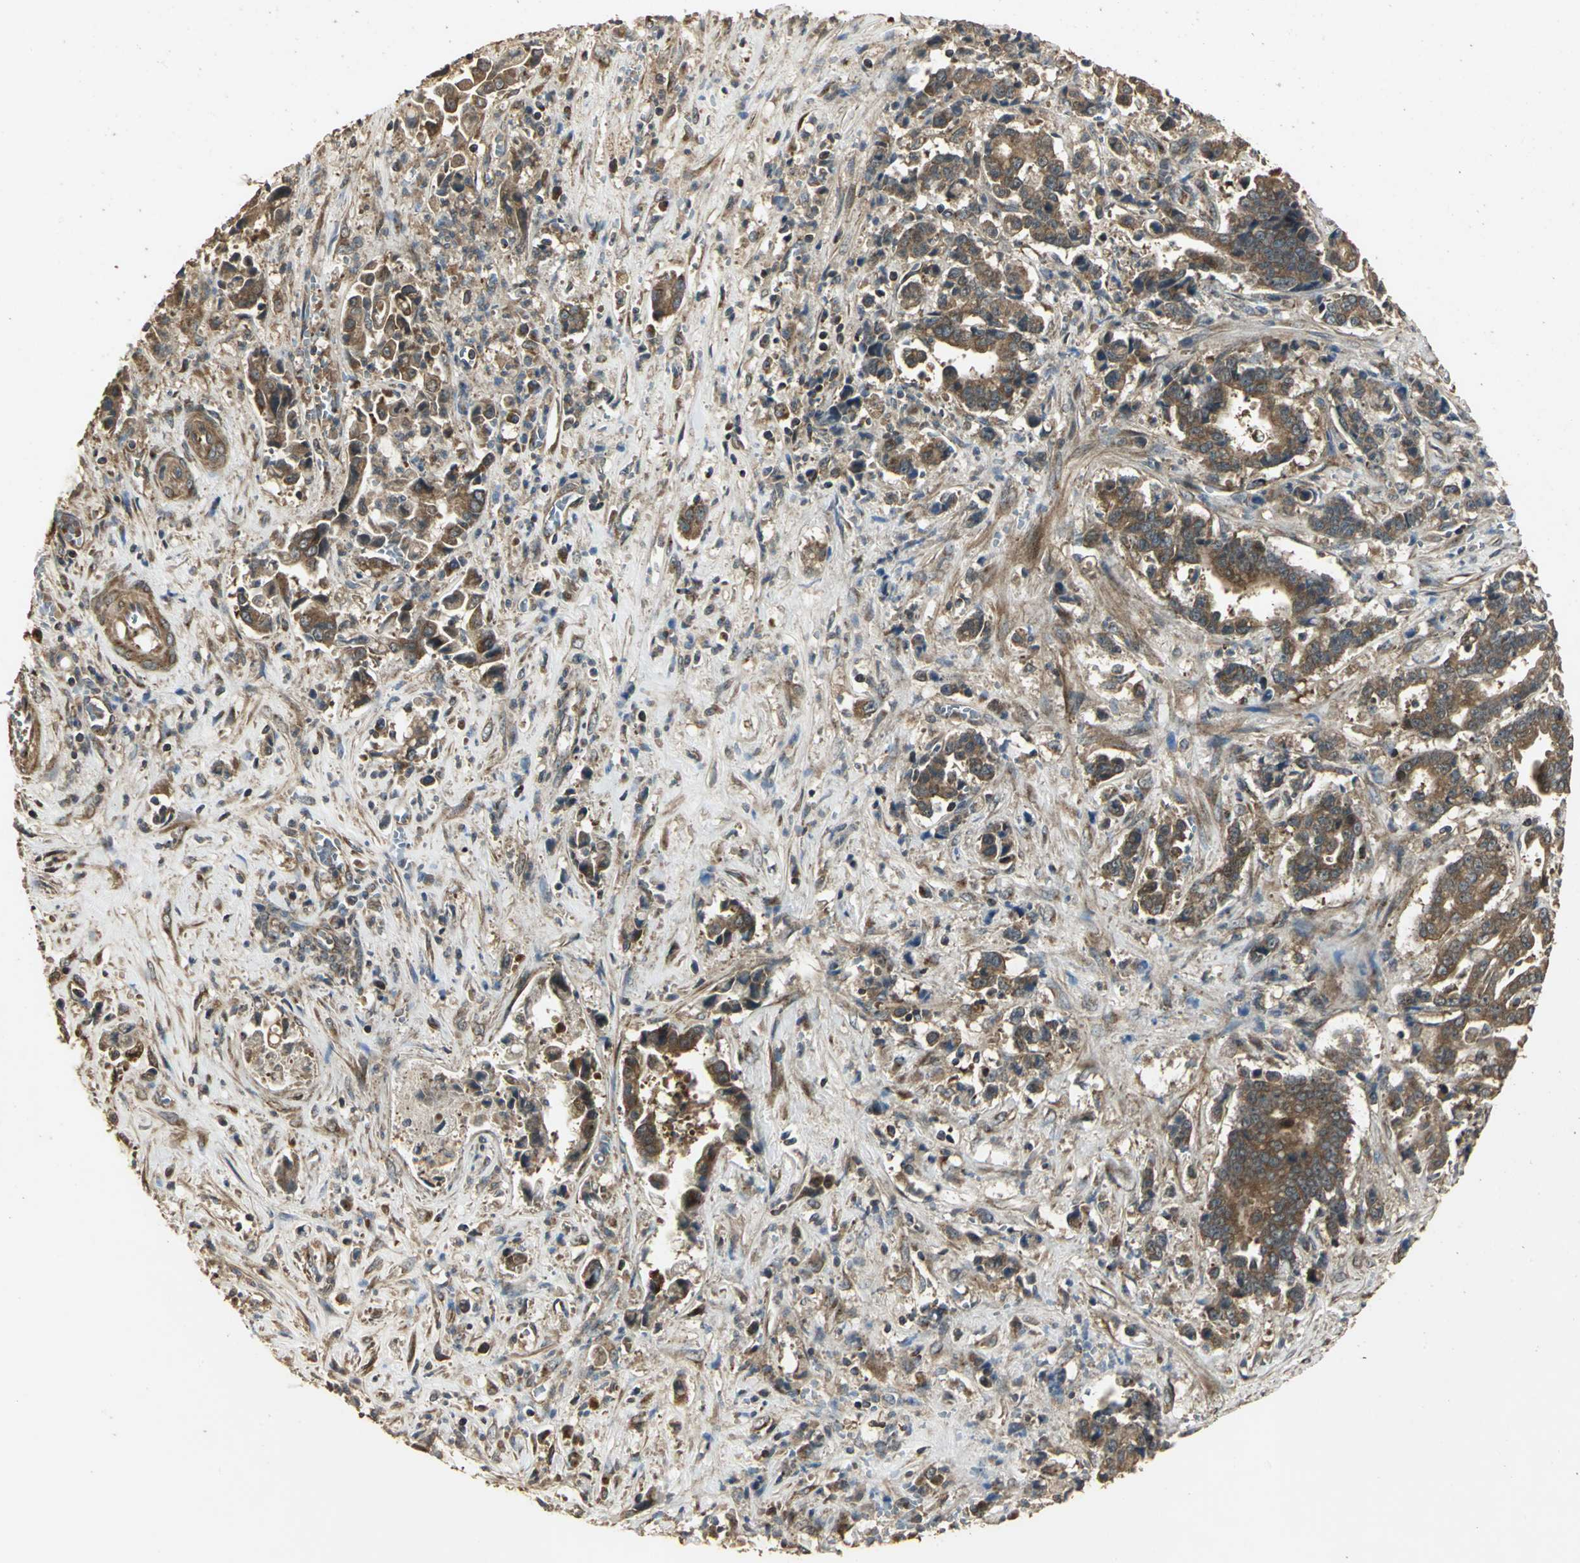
{"staining": {"intensity": "strong", "quantity": ">75%", "location": "cytoplasmic/membranous"}, "tissue": "liver cancer", "cell_type": "Tumor cells", "image_type": "cancer", "snomed": [{"axis": "morphology", "description": "Cholangiocarcinoma"}, {"axis": "topography", "description": "Liver"}], "caption": "A high amount of strong cytoplasmic/membranous positivity is appreciated in about >75% of tumor cells in cholangiocarcinoma (liver) tissue.", "gene": "KANK1", "patient": {"sex": "male", "age": 57}}